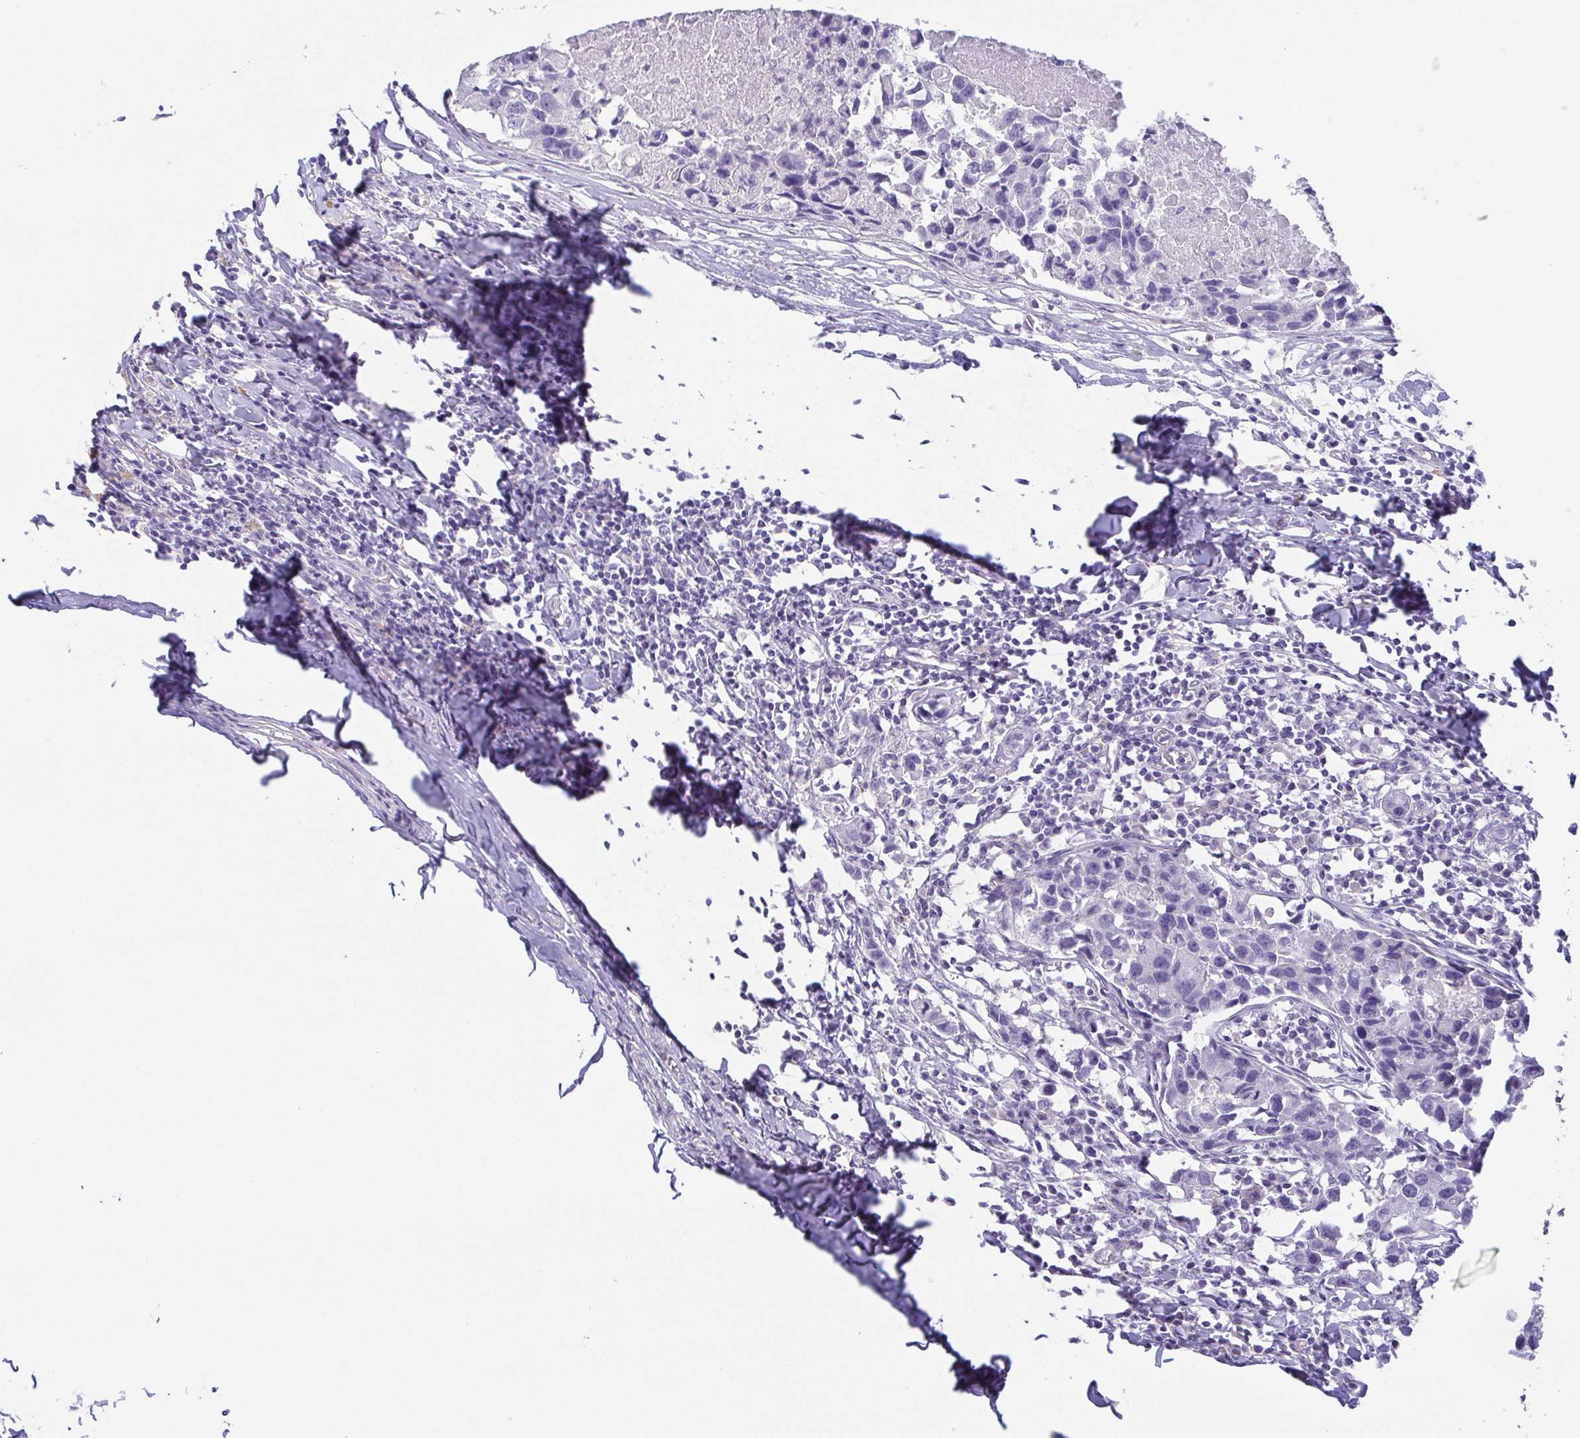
{"staining": {"intensity": "negative", "quantity": "none", "location": "none"}, "tissue": "breast cancer", "cell_type": "Tumor cells", "image_type": "cancer", "snomed": [{"axis": "morphology", "description": "Duct carcinoma"}, {"axis": "topography", "description": "Breast"}], "caption": "High magnification brightfield microscopy of intraductal carcinoma (breast) stained with DAB (brown) and counterstained with hematoxylin (blue): tumor cells show no significant staining.", "gene": "PKDREJ", "patient": {"sex": "female", "age": 27}}